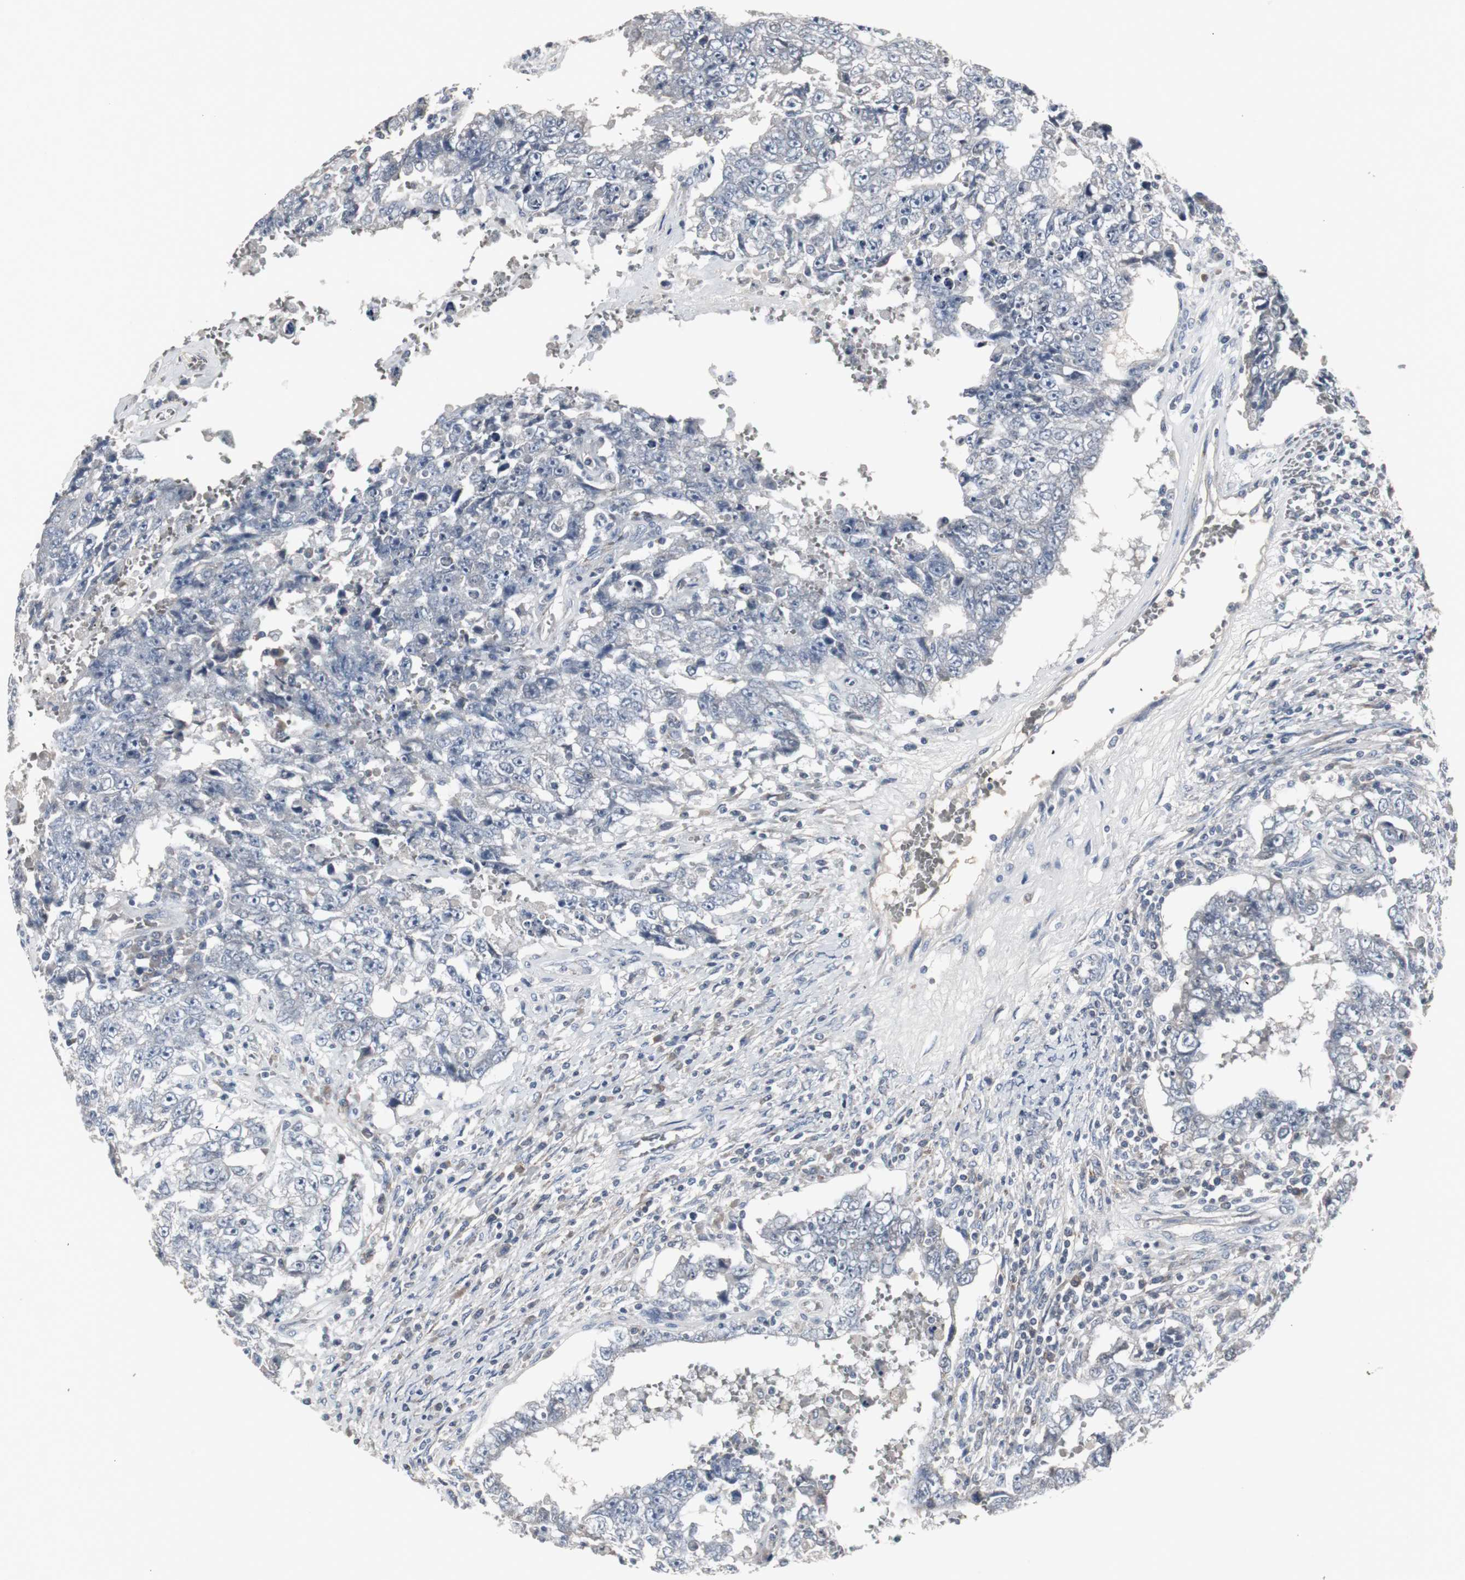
{"staining": {"intensity": "negative", "quantity": "none", "location": "none"}, "tissue": "testis cancer", "cell_type": "Tumor cells", "image_type": "cancer", "snomed": [{"axis": "morphology", "description": "Carcinoma, Embryonal, NOS"}, {"axis": "topography", "description": "Testis"}], "caption": "Human testis cancer stained for a protein using IHC demonstrates no positivity in tumor cells.", "gene": "ACAA1", "patient": {"sex": "male", "age": 26}}